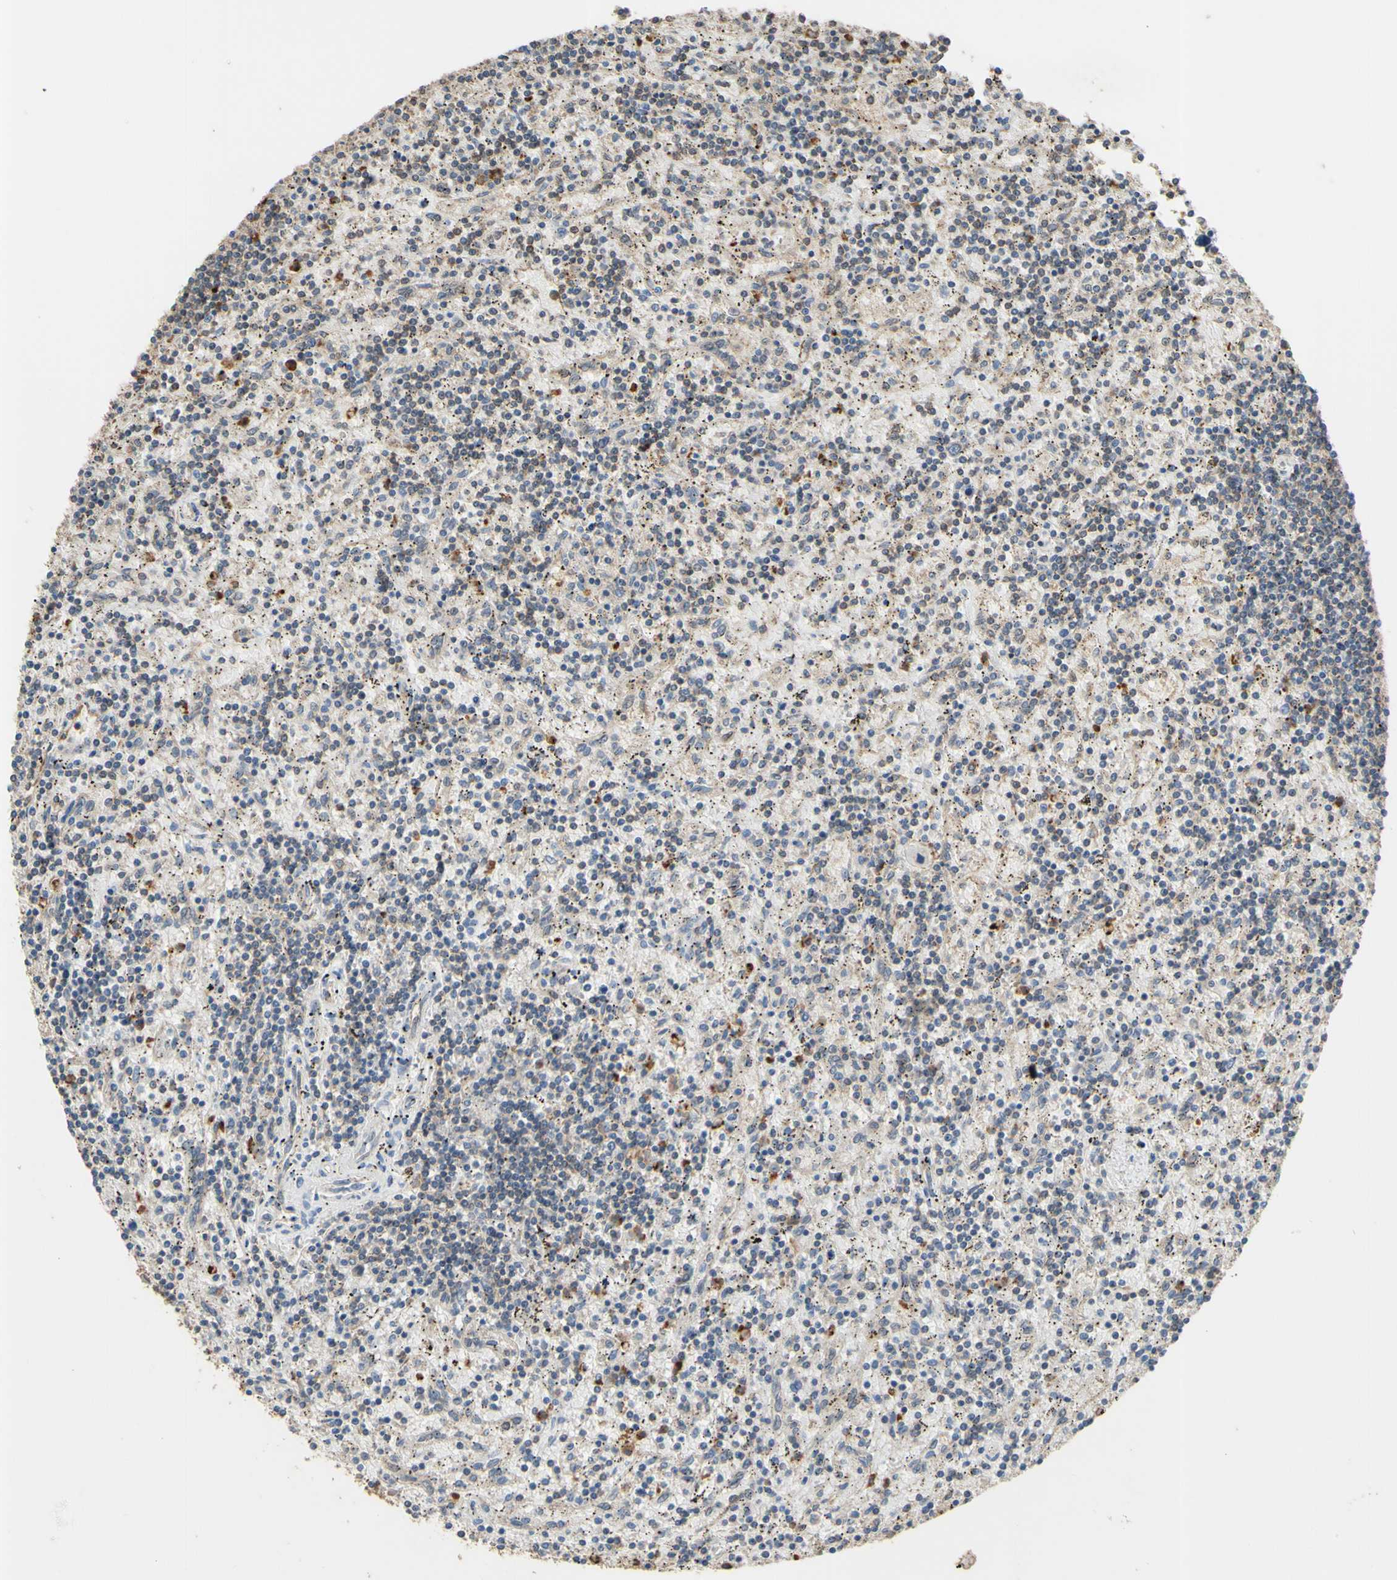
{"staining": {"intensity": "weak", "quantity": "<25%", "location": "cytoplasmic/membranous"}, "tissue": "lymphoma", "cell_type": "Tumor cells", "image_type": "cancer", "snomed": [{"axis": "morphology", "description": "Malignant lymphoma, non-Hodgkin's type, Low grade"}, {"axis": "topography", "description": "Spleen"}], "caption": "A histopathology image of lymphoma stained for a protein reveals no brown staining in tumor cells. (DAB (3,3'-diaminobenzidine) IHC visualized using brightfield microscopy, high magnification).", "gene": "CTTN", "patient": {"sex": "male", "age": 76}}